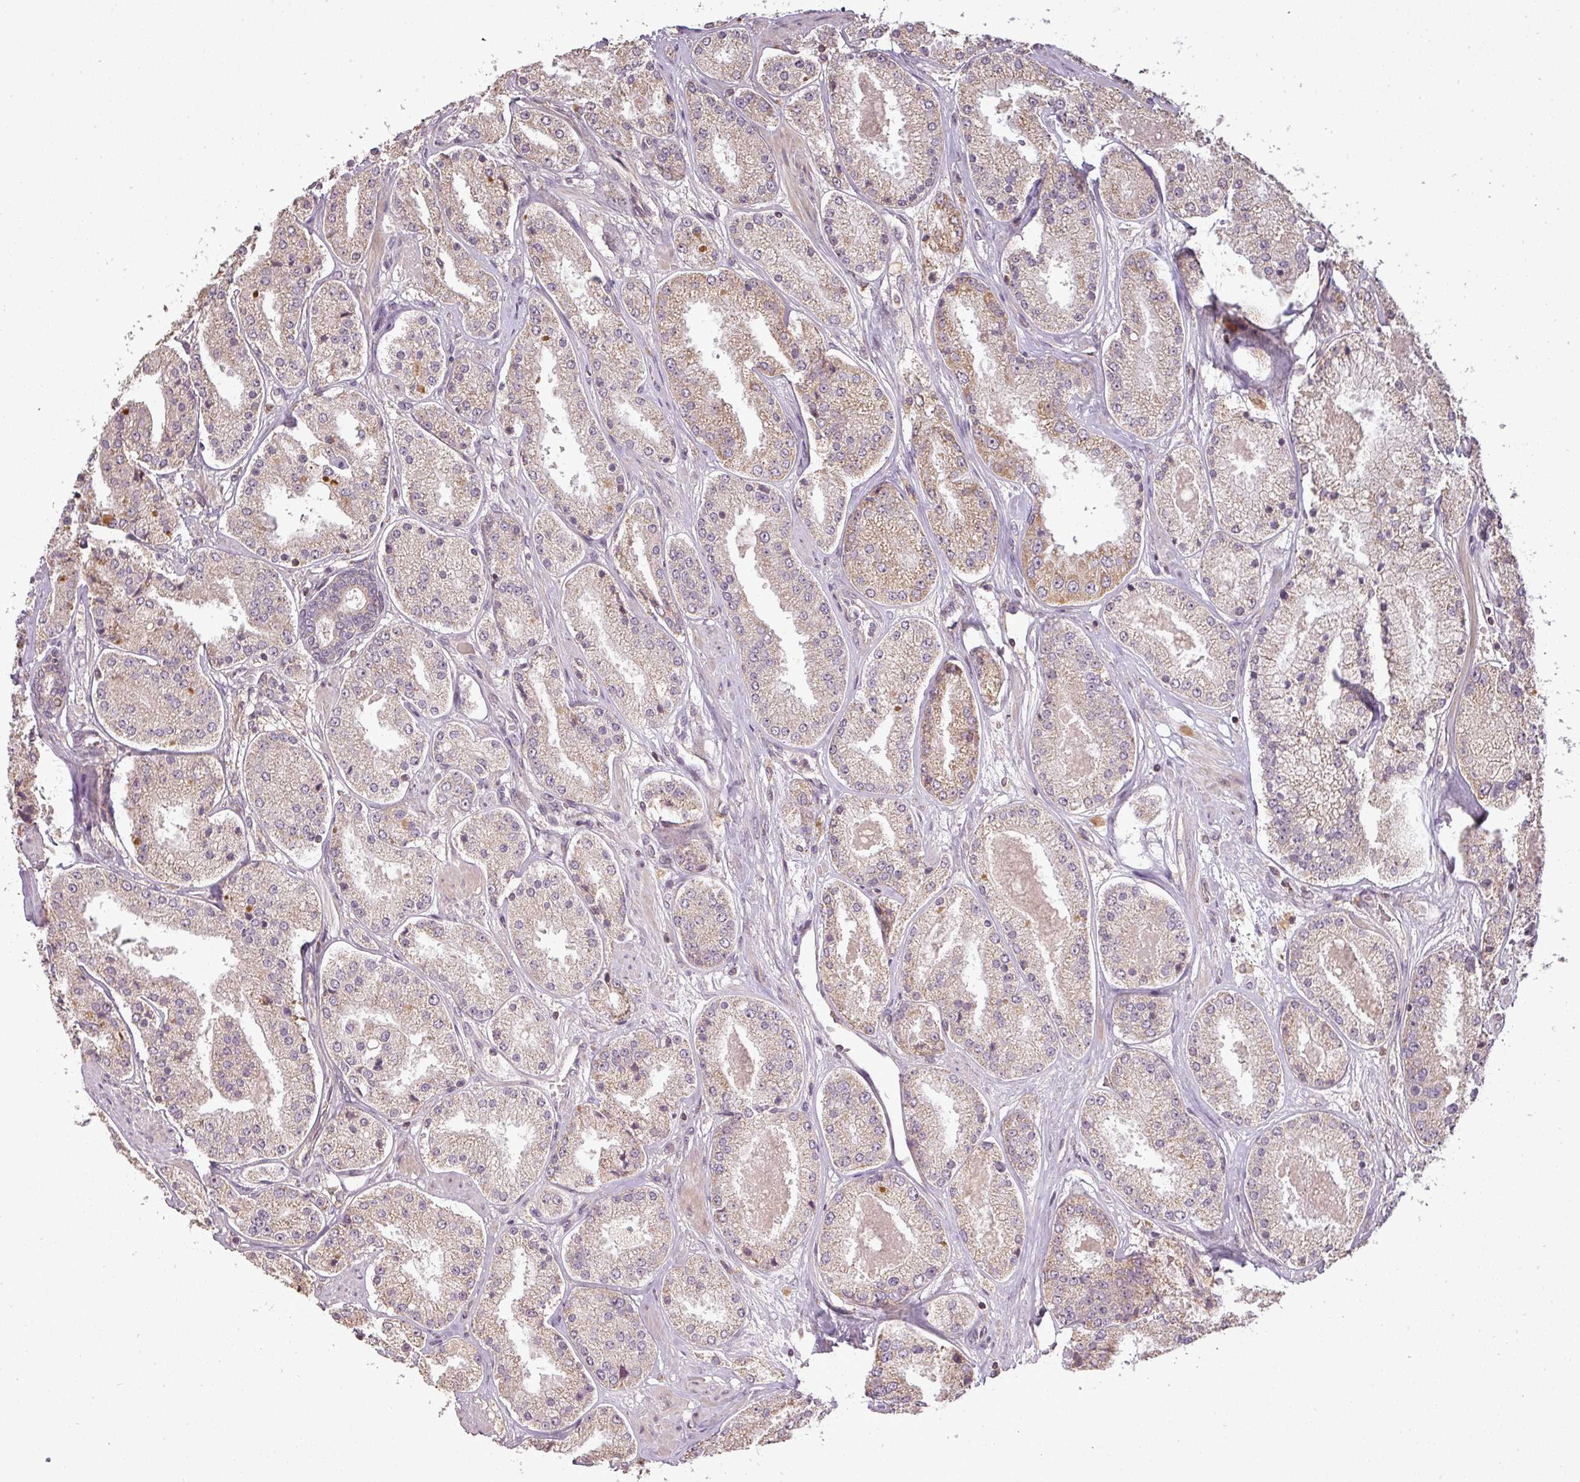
{"staining": {"intensity": "moderate", "quantity": "25%-75%", "location": "cytoplasmic/membranous"}, "tissue": "prostate cancer", "cell_type": "Tumor cells", "image_type": "cancer", "snomed": [{"axis": "morphology", "description": "Adenocarcinoma, High grade"}, {"axis": "topography", "description": "Prostate"}], "caption": "Prostate cancer stained with a protein marker exhibits moderate staining in tumor cells.", "gene": "FAIM", "patient": {"sex": "male", "age": 63}}